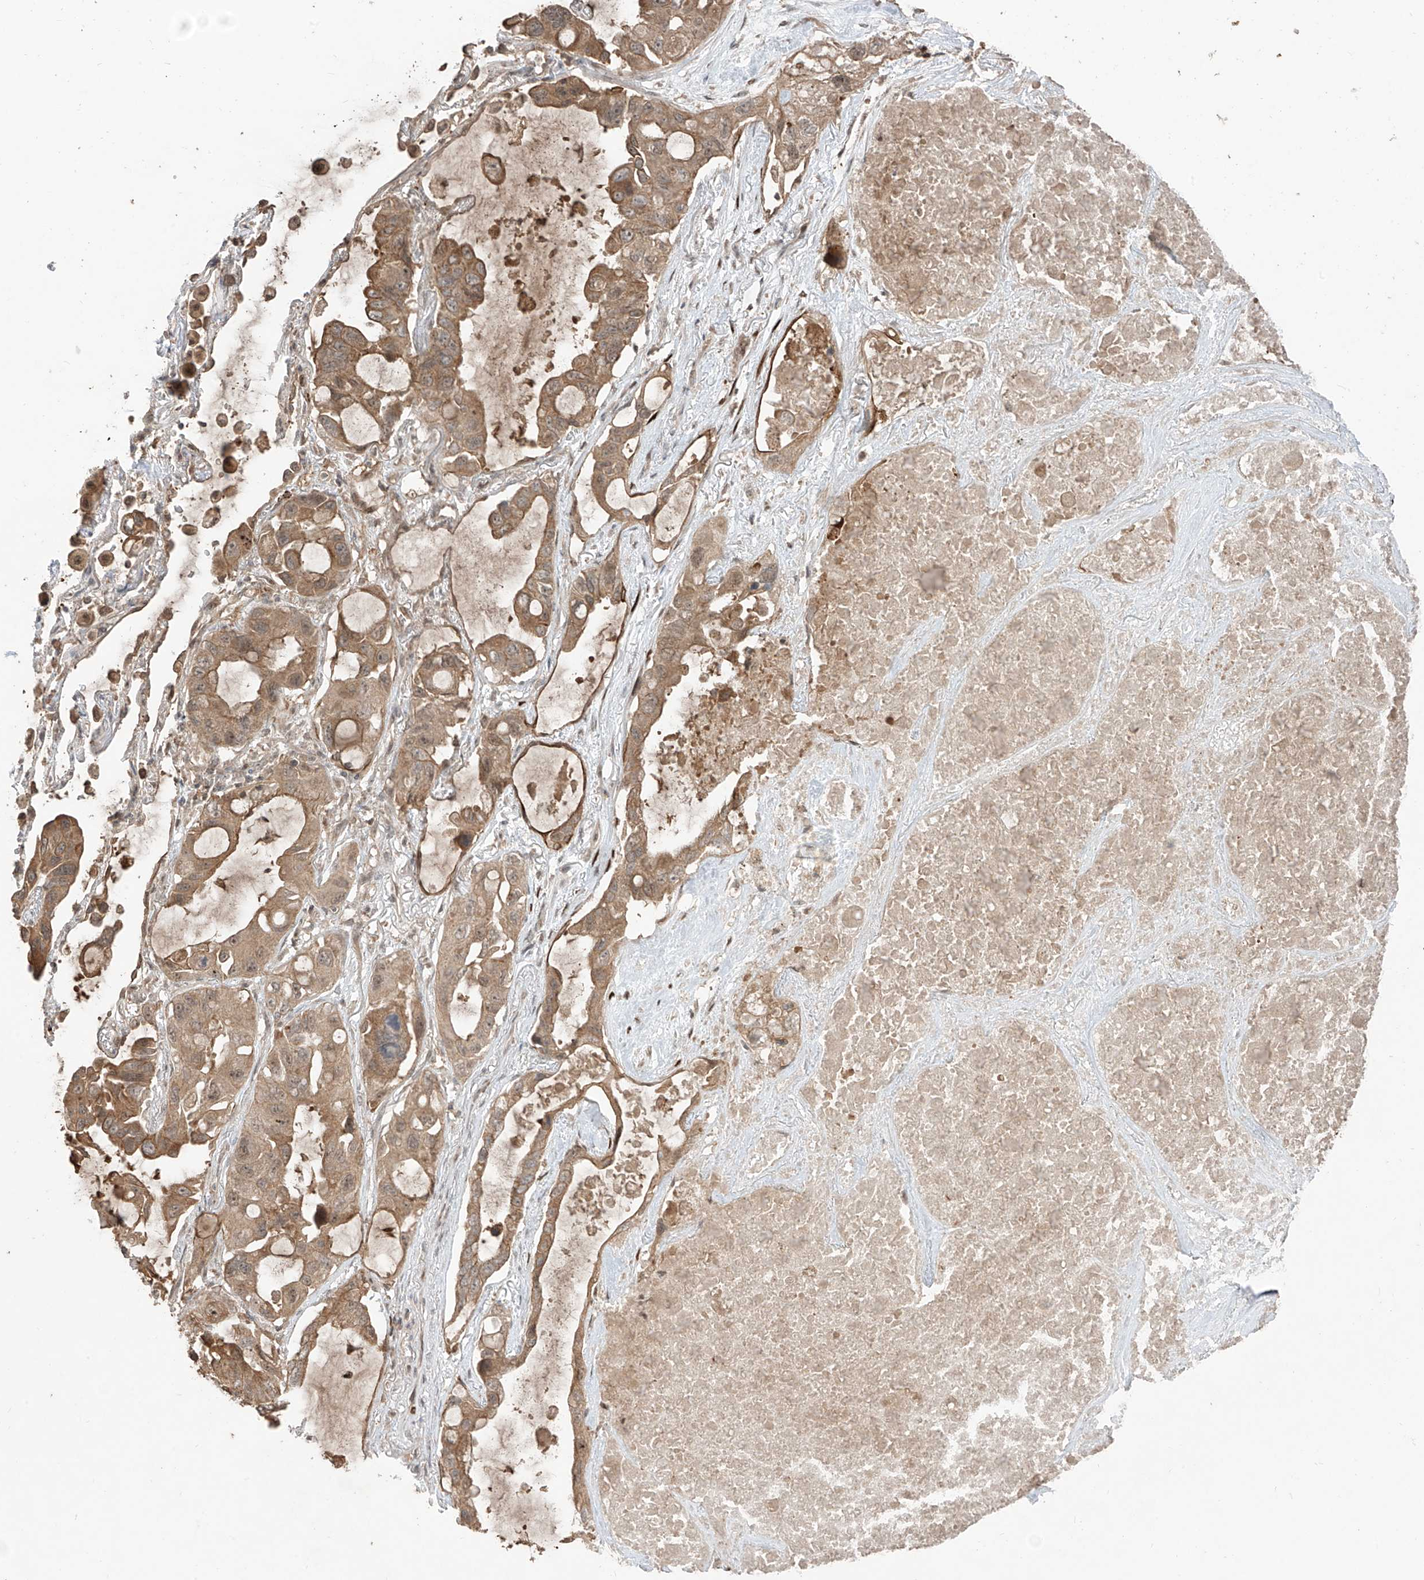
{"staining": {"intensity": "moderate", "quantity": ">75%", "location": "cytoplasmic/membranous"}, "tissue": "lung cancer", "cell_type": "Tumor cells", "image_type": "cancer", "snomed": [{"axis": "morphology", "description": "Squamous cell carcinoma, NOS"}, {"axis": "topography", "description": "Lung"}], "caption": "Tumor cells show medium levels of moderate cytoplasmic/membranous staining in about >75% of cells in human lung cancer. The protein of interest is stained brown, and the nuclei are stained in blue (DAB IHC with brightfield microscopy, high magnification).", "gene": "COLGALT2", "patient": {"sex": "female", "age": 73}}